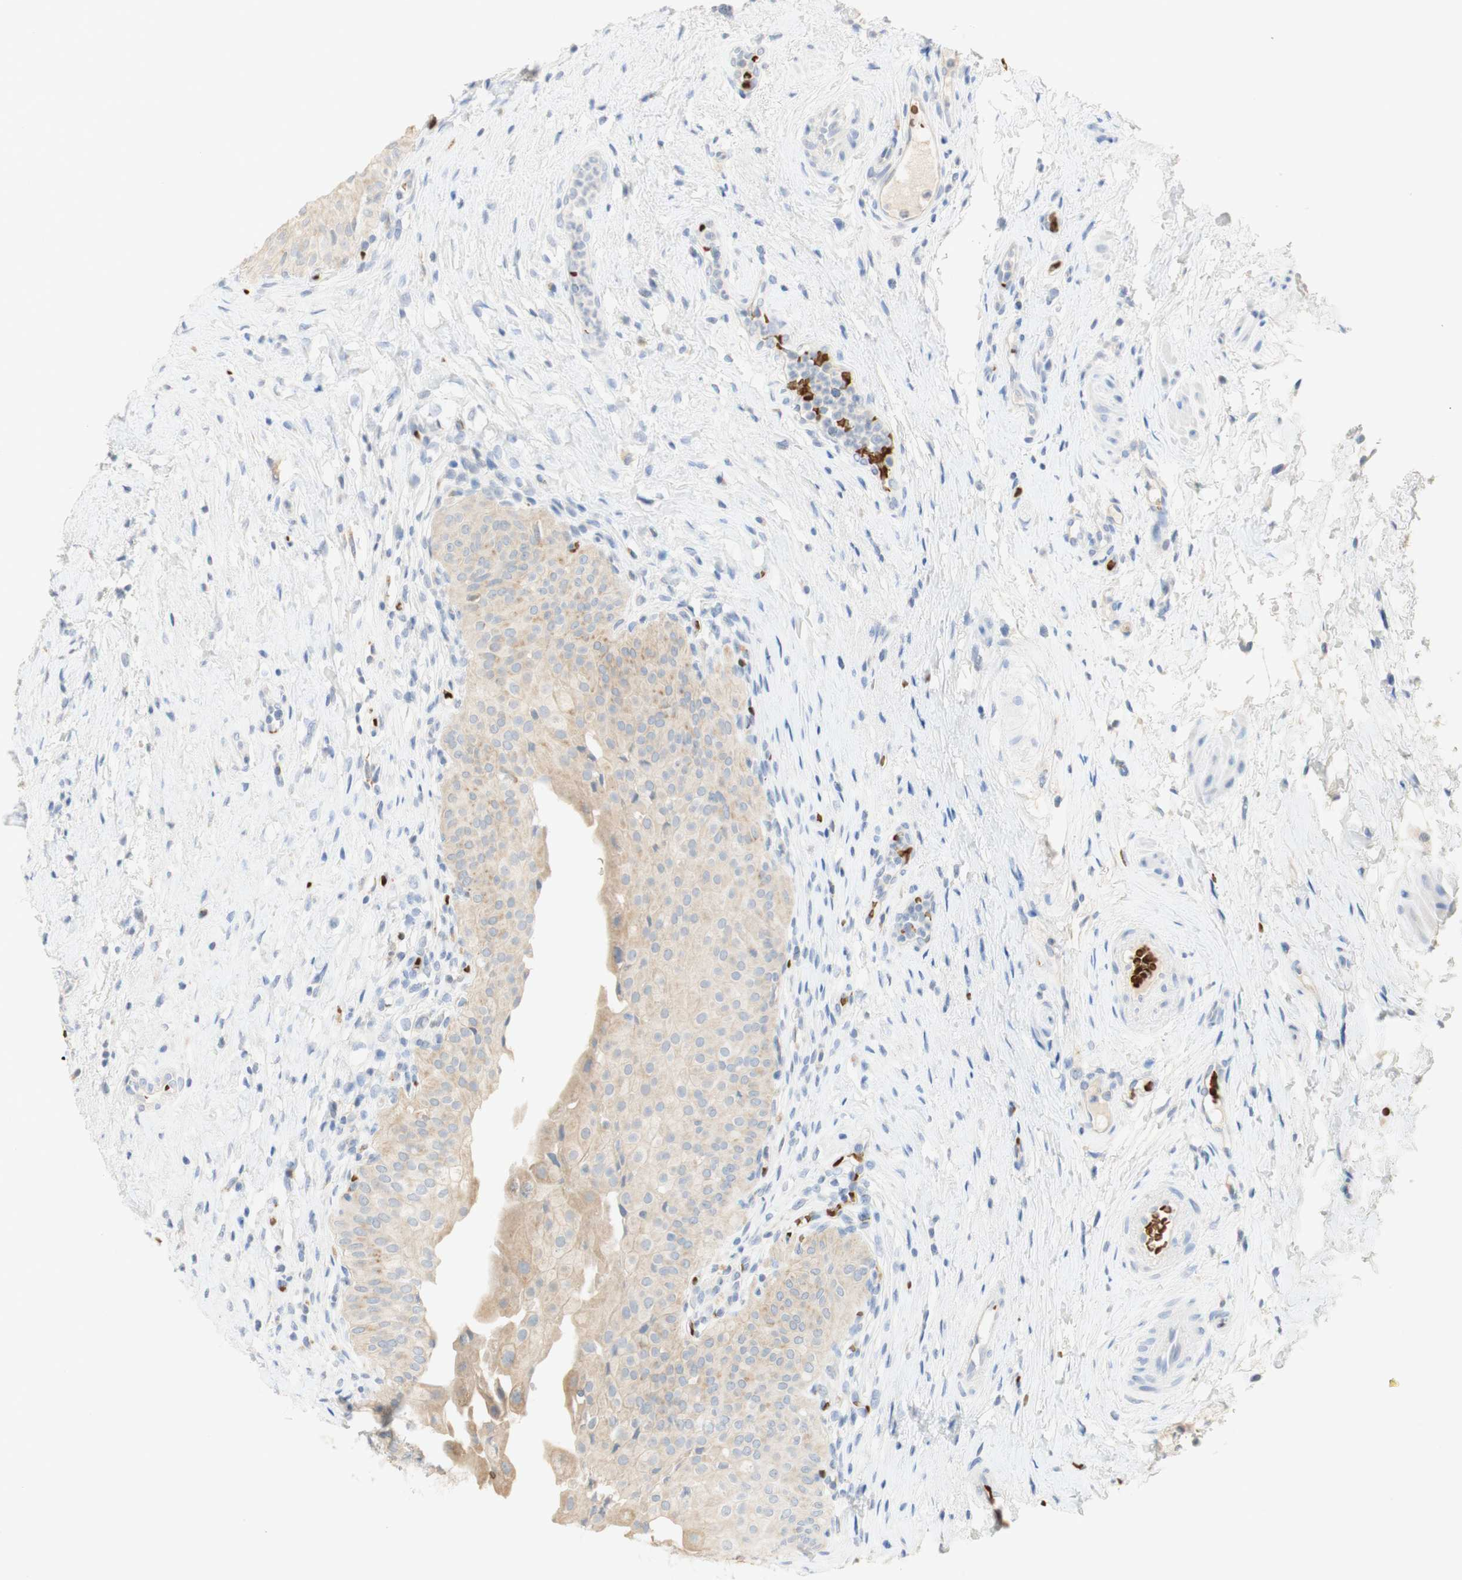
{"staining": {"intensity": "weak", "quantity": "25%-75%", "location": "cytoplasmic/membranous"}, "tissue": "urinary bladder", "cell_type": "Urothelial cells", "image_type": "normal", "snomed": [{"axis": "morphology", "description": "Normal tissue, NOS"}, {"axis": "morphology", "description": "Urothelial carcinoma, High grade"}, {"axis": "topography", "description": "Urinary bladder"}], "caption": "Immunohistochemistry micrograph of normal urinary bladder: urinary bladder stained using IHC demonstrates low levels of weak protein expression localized specifically in the cytoplasmic/membranous of urothelial cells, appearing as a cytoplasmic/membranous brown color.", "gene": "EPO", "patient": {"sex": "male", "age": 46}}